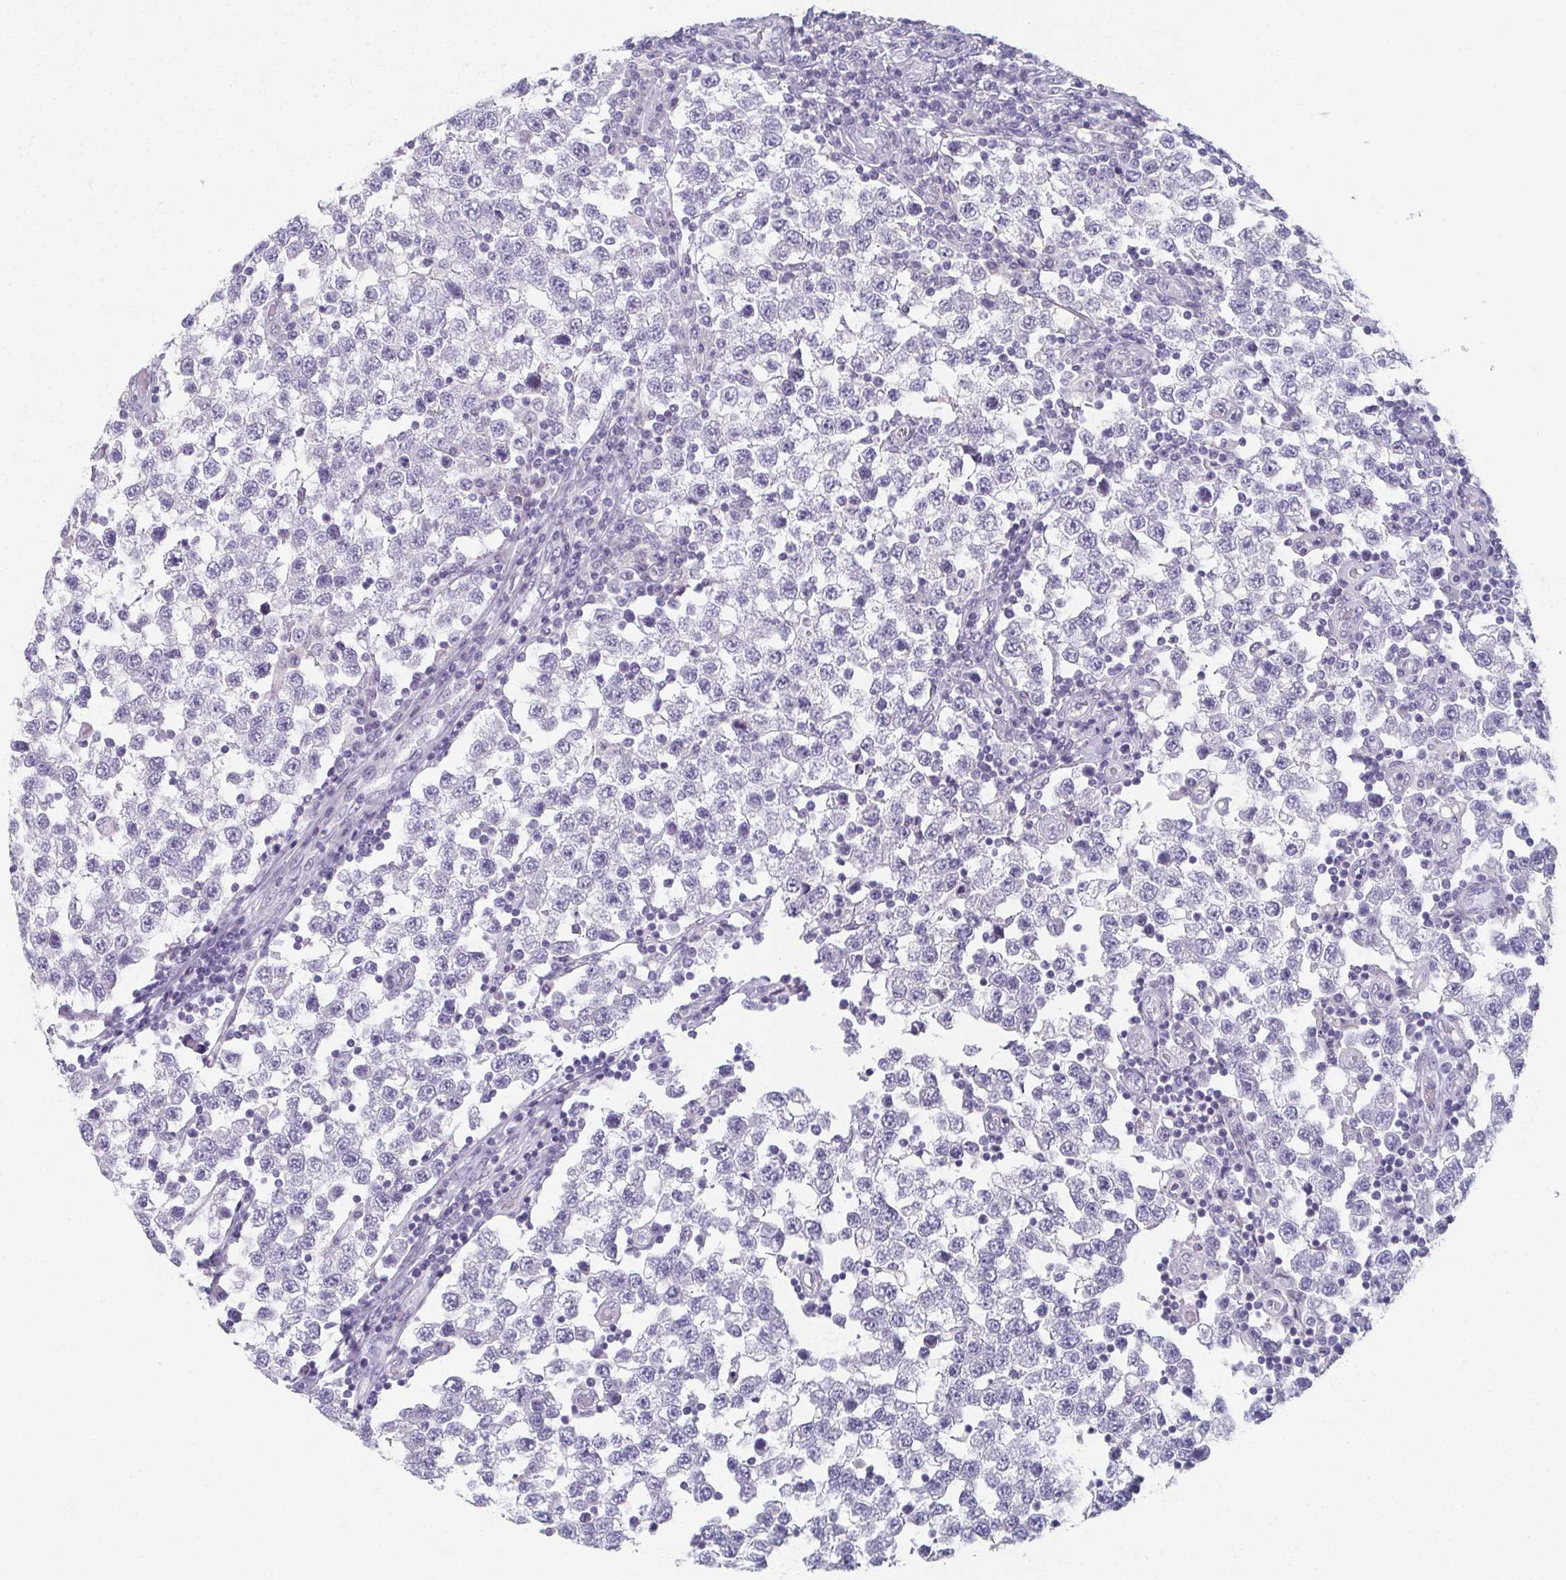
{"staining": {"intensity": "negative", "quantity": "none", "location": "none"}, "tissue": "testis cancer", "cell_type": "Tumor cells", "image_type": "cancer", "snomed": [{"axis": "morphology", "description": "Seminoma, NOS"}, {"axis": "topography", "description": "Testis"}], "caption": "Immunohistochemistry of testis cancer (seminoma) shows no positivity in tumor cells.", "gene": "CAMKV", "patient": {"sex": "male", "age": 34}}